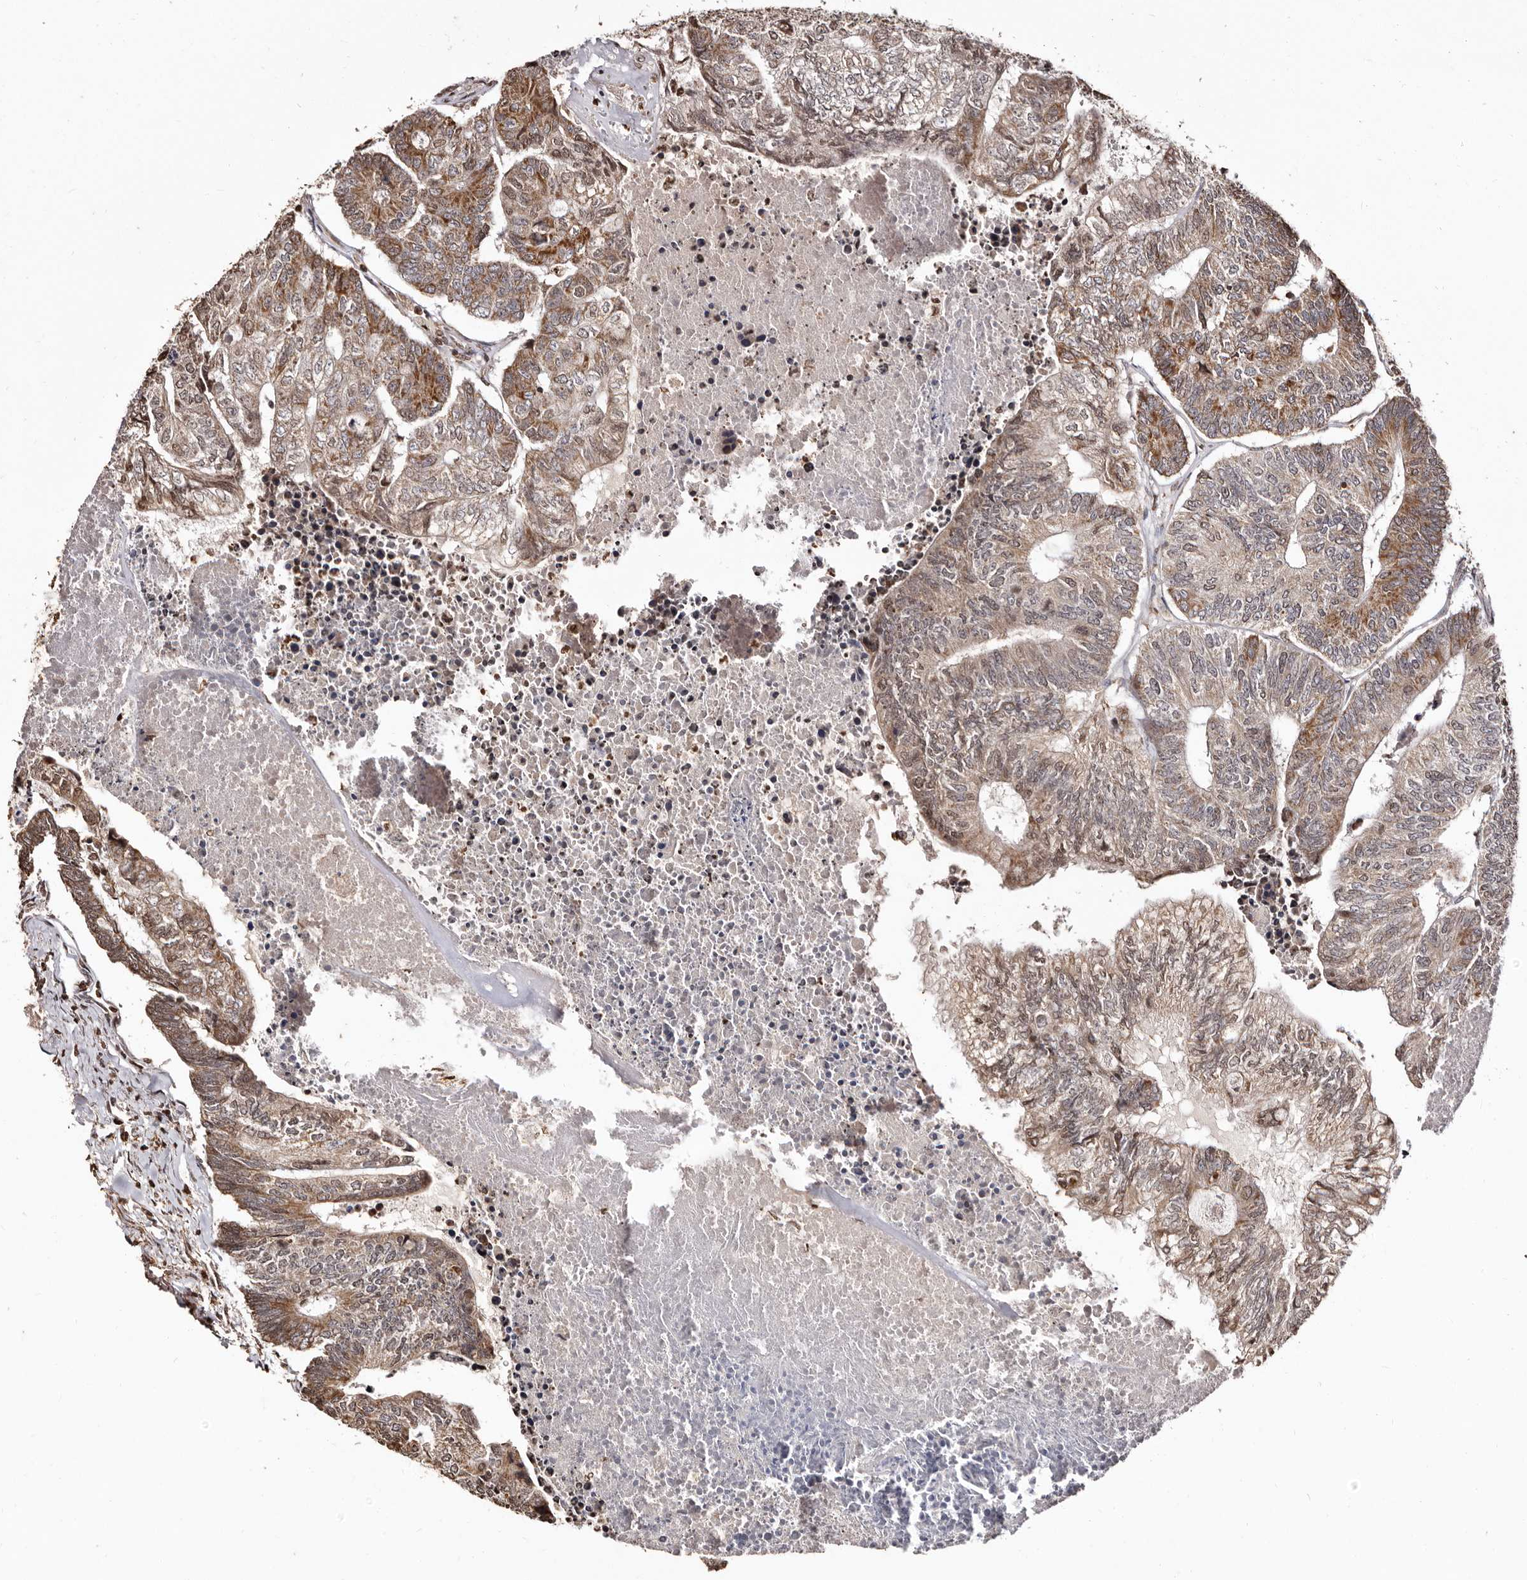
{"staining": {"intensity": "moderate", "quantity": "25%-75%", "location": "cytoplasmic/membranous"}, "tissue": "colorectal cancer", "cell_type": "Tumor cells", "image_type": "cancer", "snomed": [{"axis": "morphology", "description": "Adenocarcinoma, NOS"}, {"axis": "topography", "description": "Colon"}], "caption": "Approximately 25%-75% of tumor cells in human colorectal cancer (adenocarcinoma) show moderate cytoplasmic/membranous protein expression as visualized by brown immunohistochemical staining.", "gene": "CCDC190", "patient": {"sex": "female", "age": 67}}